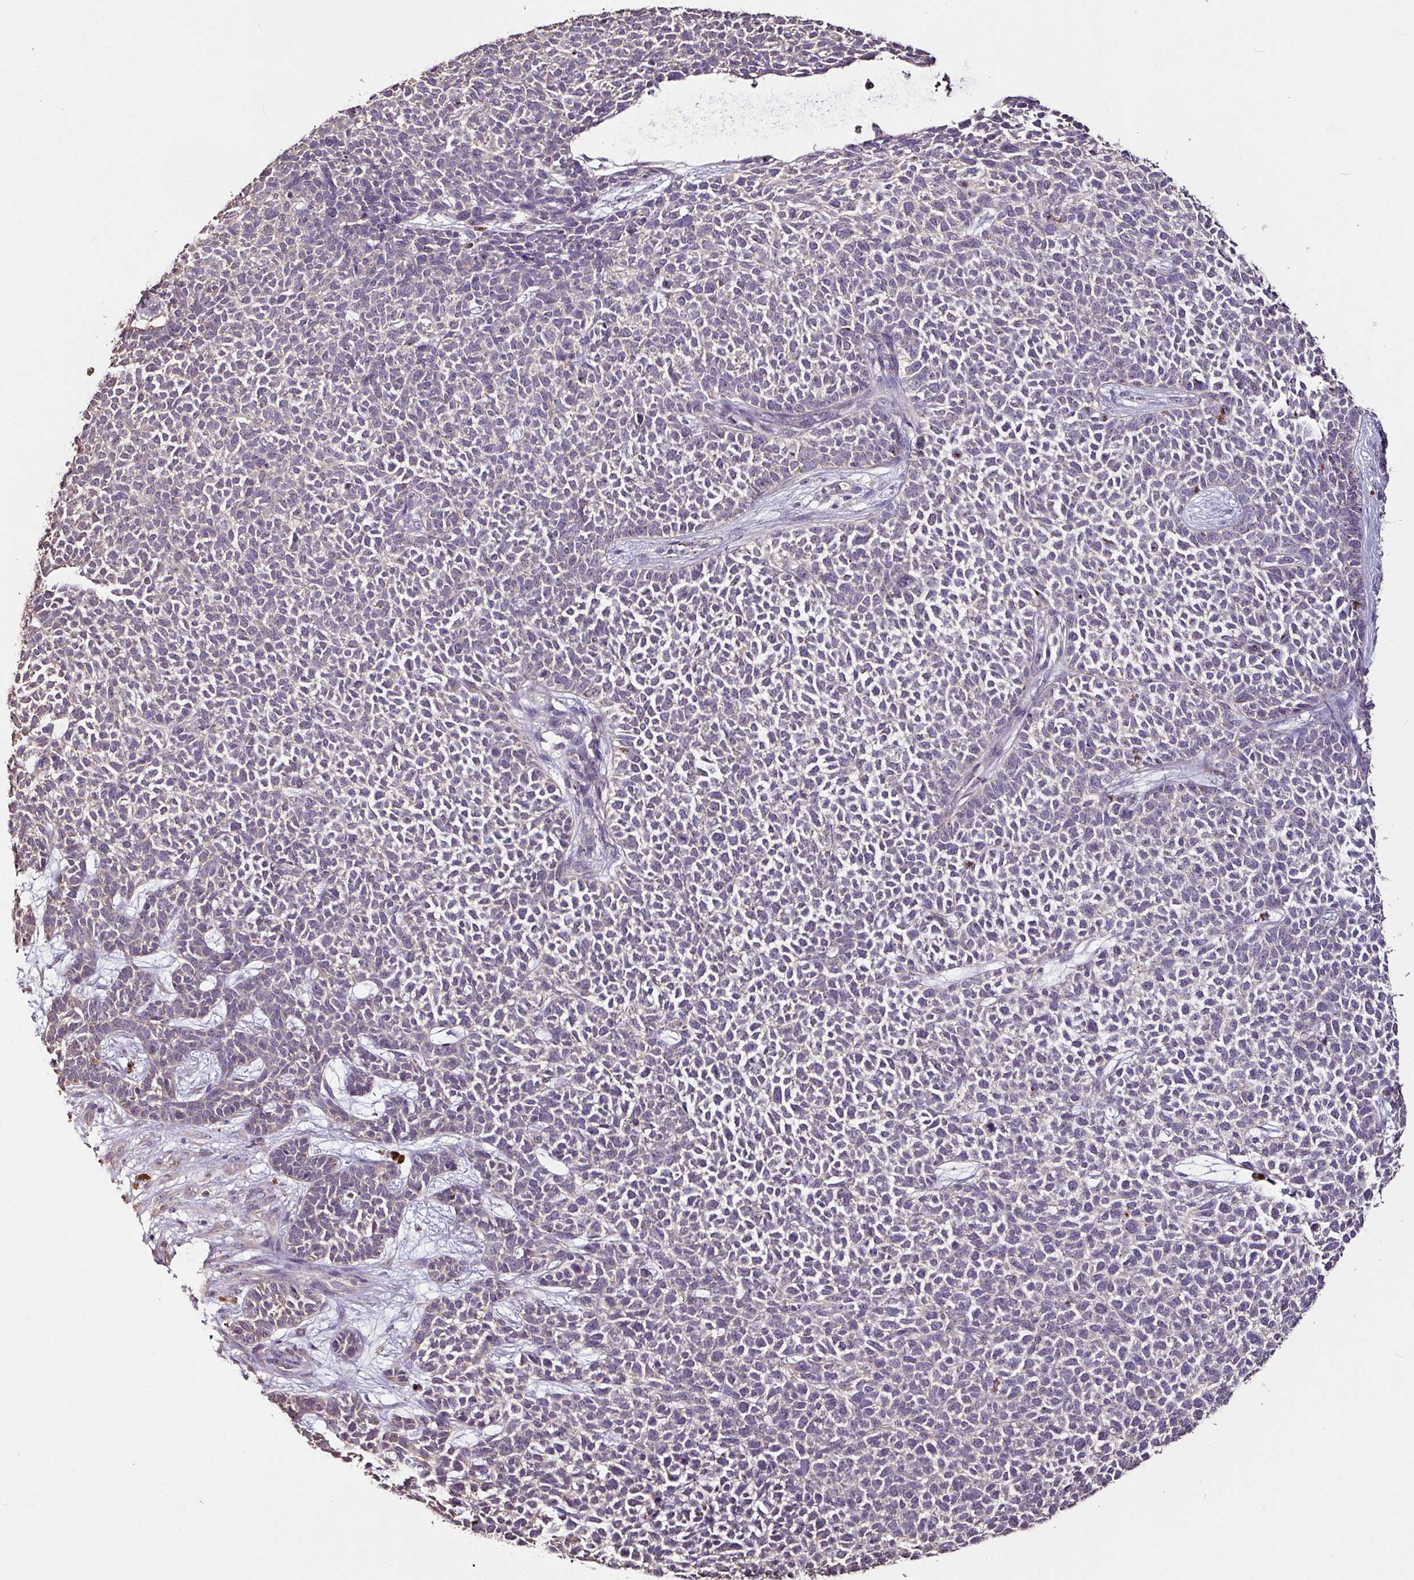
{"staining": {"intensity": "weak", "quantity": "<25%", "location": "cytoplasmic/membranous"}, "tissue": "skin cancer", "cell_type": "Tumor cells", "image_type": "cancer", "snomed": [{"axis": "morphology", "description": "Basal cell carcinoma"}, {"axis": "topography", "description": "Skin"}], "caption": "Tumor cells show no significant staining in skin basal cell carcinoma.", "gene": "RPL38", "patient": {"sex": "female", "age": 84}}